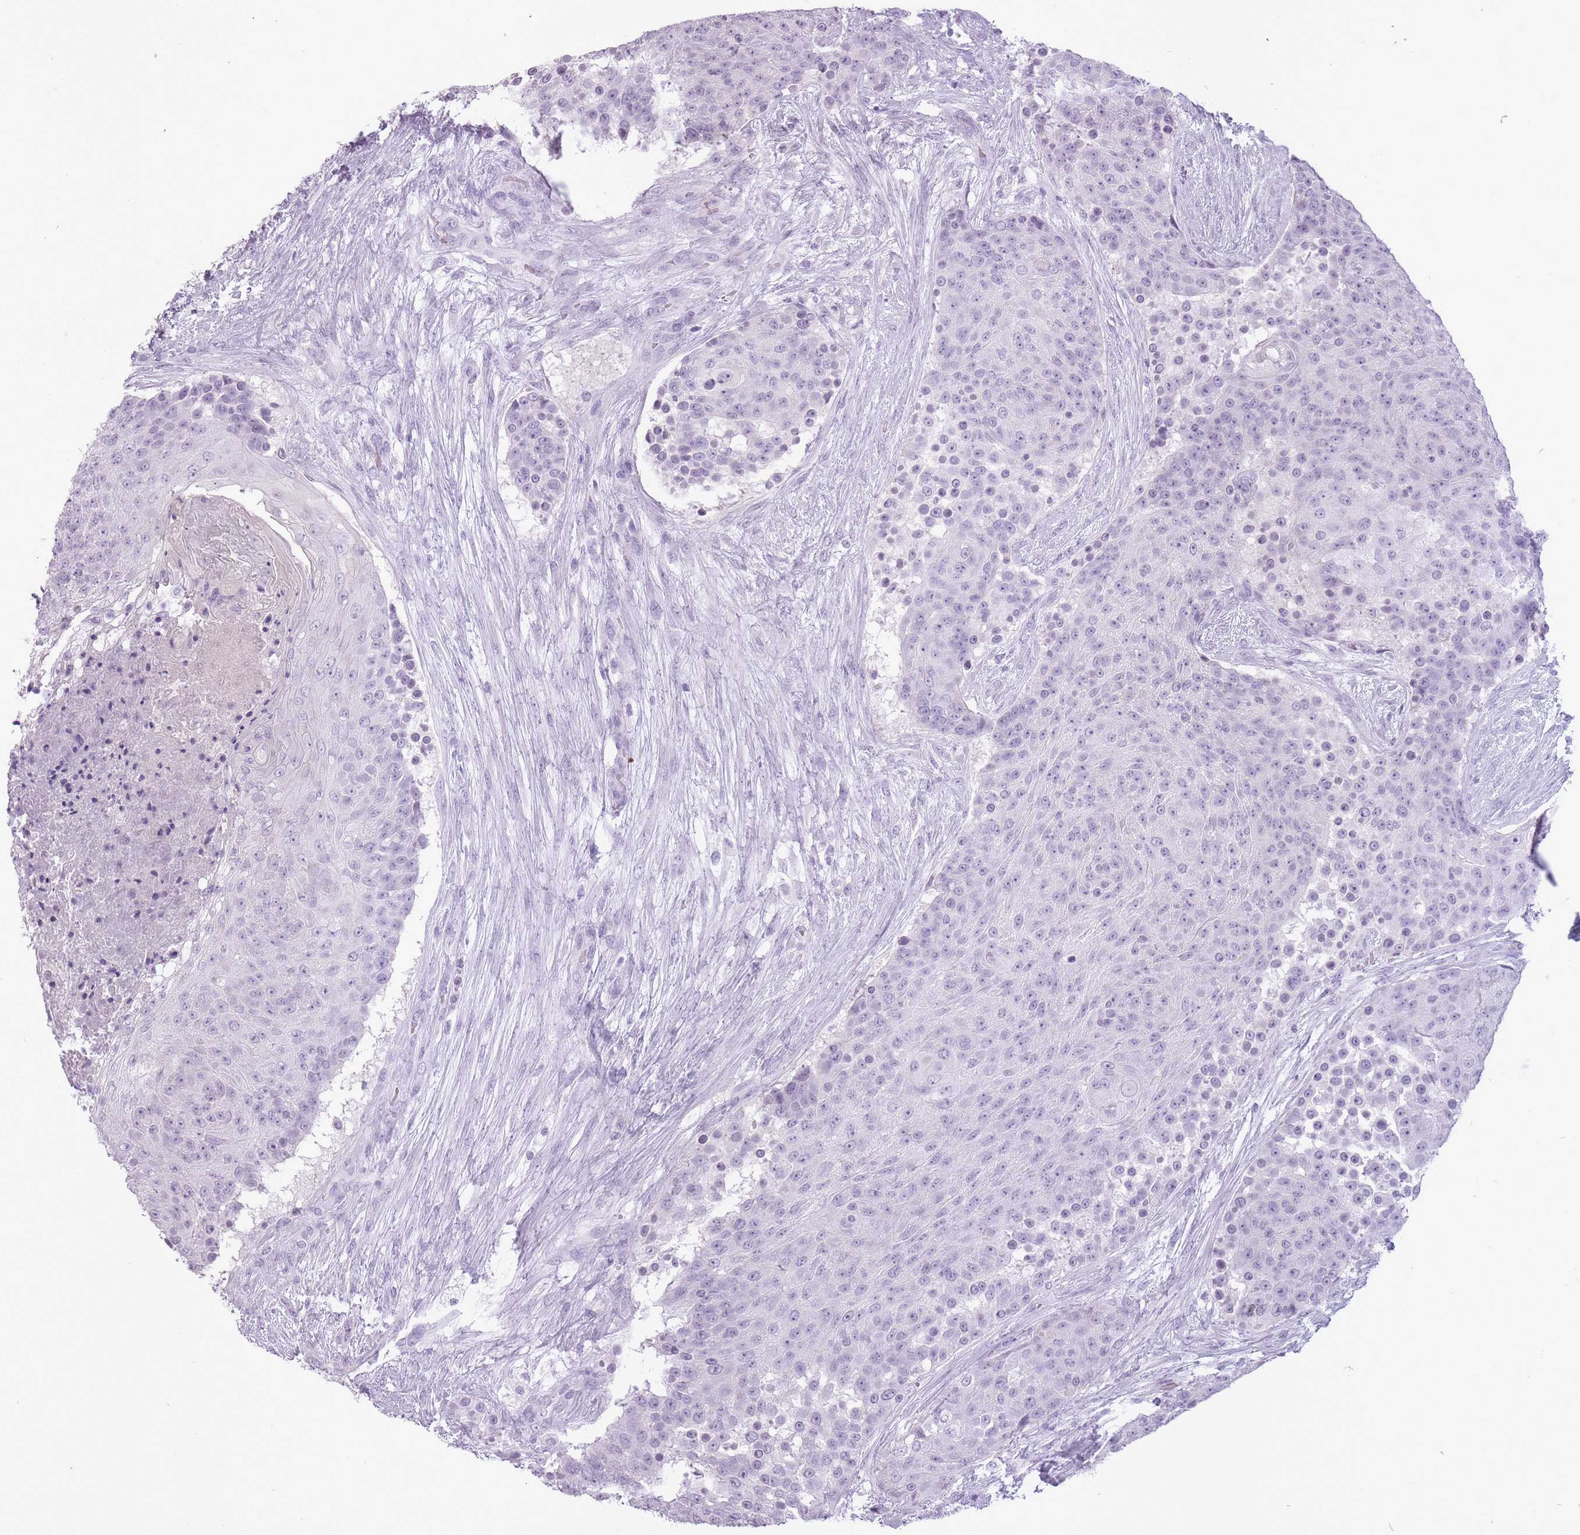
{"staining": {"intensity": "negative", "quantity": "none", "location": "none"}, "tissue": "urothelial cancer", "cell_type": "Tumor cells", "image_type": "cancer", "snomed": [{"axis": "morphology", "description": "Urothelial carcinoma, High grade"}, {"axis": "topography", "description": "Urinary bladder"}], "caption": "An image of high-grade urothelial carcinoma stained for a protein shows no brown staining in tumor cells.", "gene": "RFX4", "patient": {"sex": "female", "age": 63}}